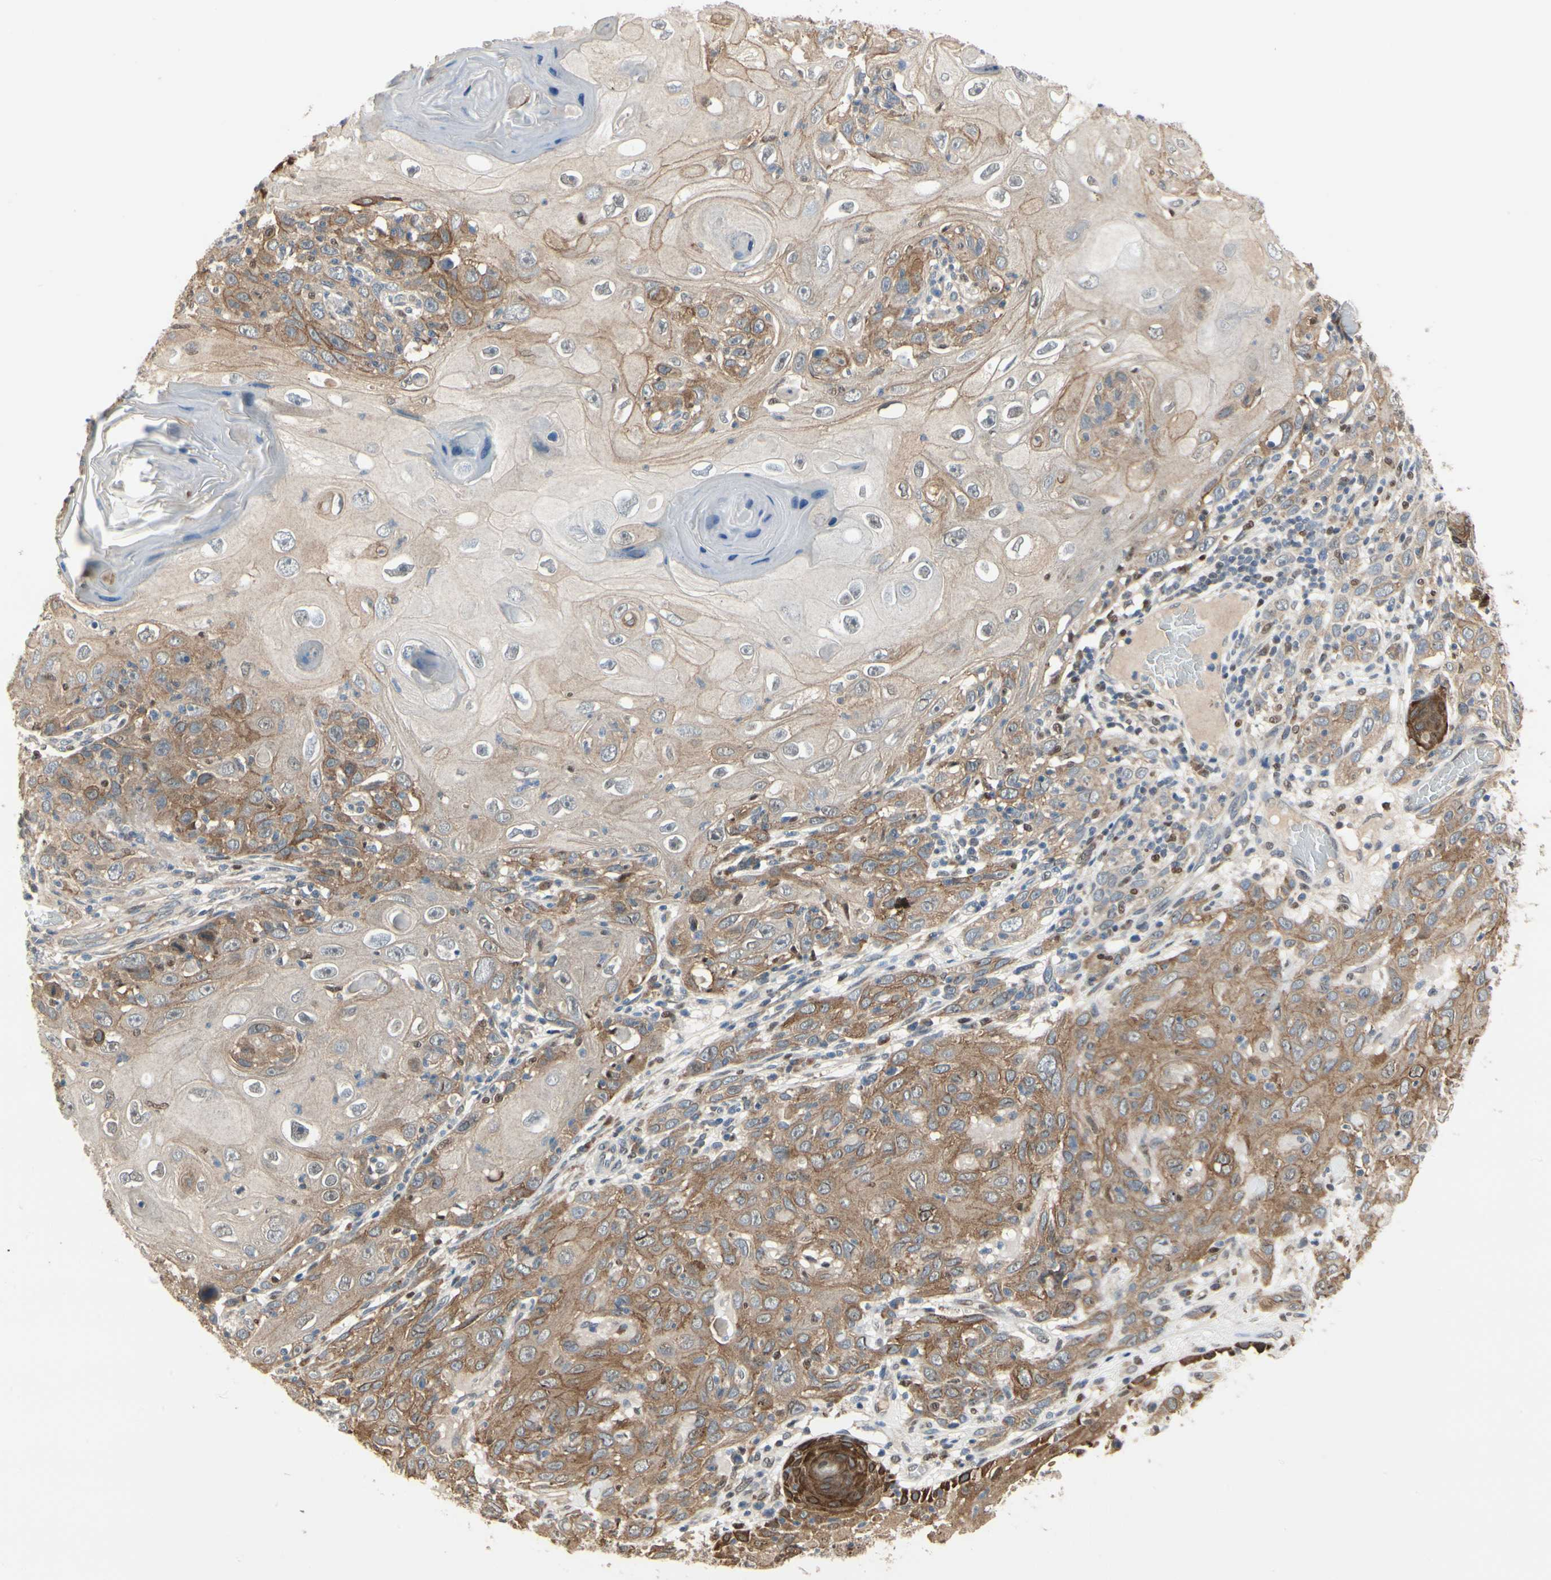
{"staining": {"intensity": "moderate", "quantity": "25%-75%", "location": "cytoplasmic/membranous"}, "tissue": "skin cancer", "cell_type": "Tumor cells", "image_type": "cancer", "snomed": [{"axis": "morphology", "description": "Squamous cell carcinoma, NOS"}, {"axis": "topography", "description": "Skin"}], "caption": "Moderate cytoplasmic/membranous positivity for a protein is identified in approximately 25%-75% of tumor cells of skin cancer using IHC.", "gene": "CGREF1", "patient": {"sex": "female", "age": 88}}